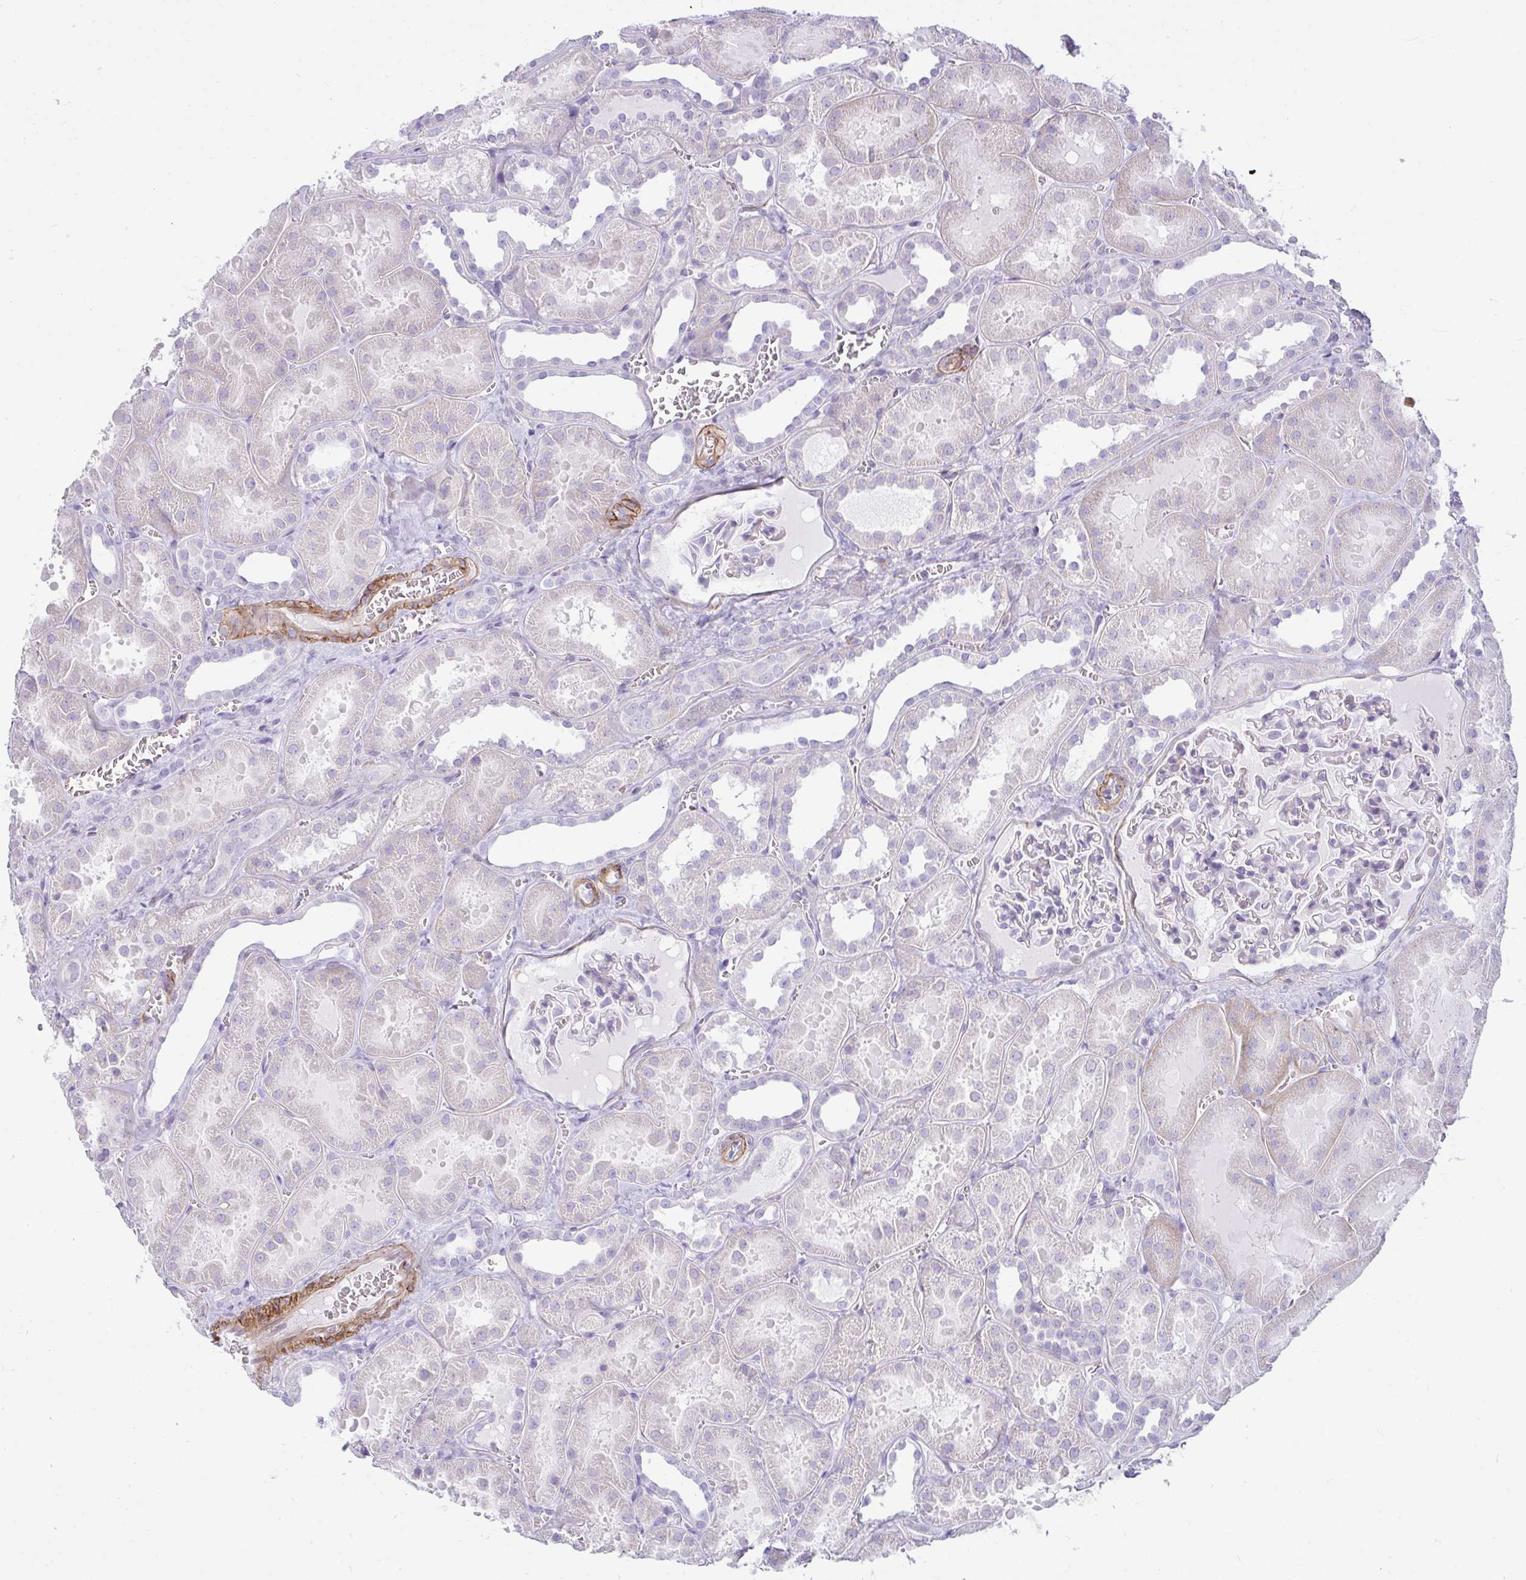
{"staining": {"intensity": "negative", "quantity": "none", "location": "none"}, "tissue": "kidney", "cell_type": "Cells in glomeruli", "image_type": "normal", "snomed": [{"axis": "morphology", "description": "Normal tissue, NOS"}, {"axis": "topography", "description": "Kidney"}], "caption": "There is no significant positivity in cells in glomeruli of kidney. (DAB immunohistochemistry visualized using brightfield microscopy, high magnification).", "gene": "CDRT15", "patient": {"sex": "female", "age": 41}}